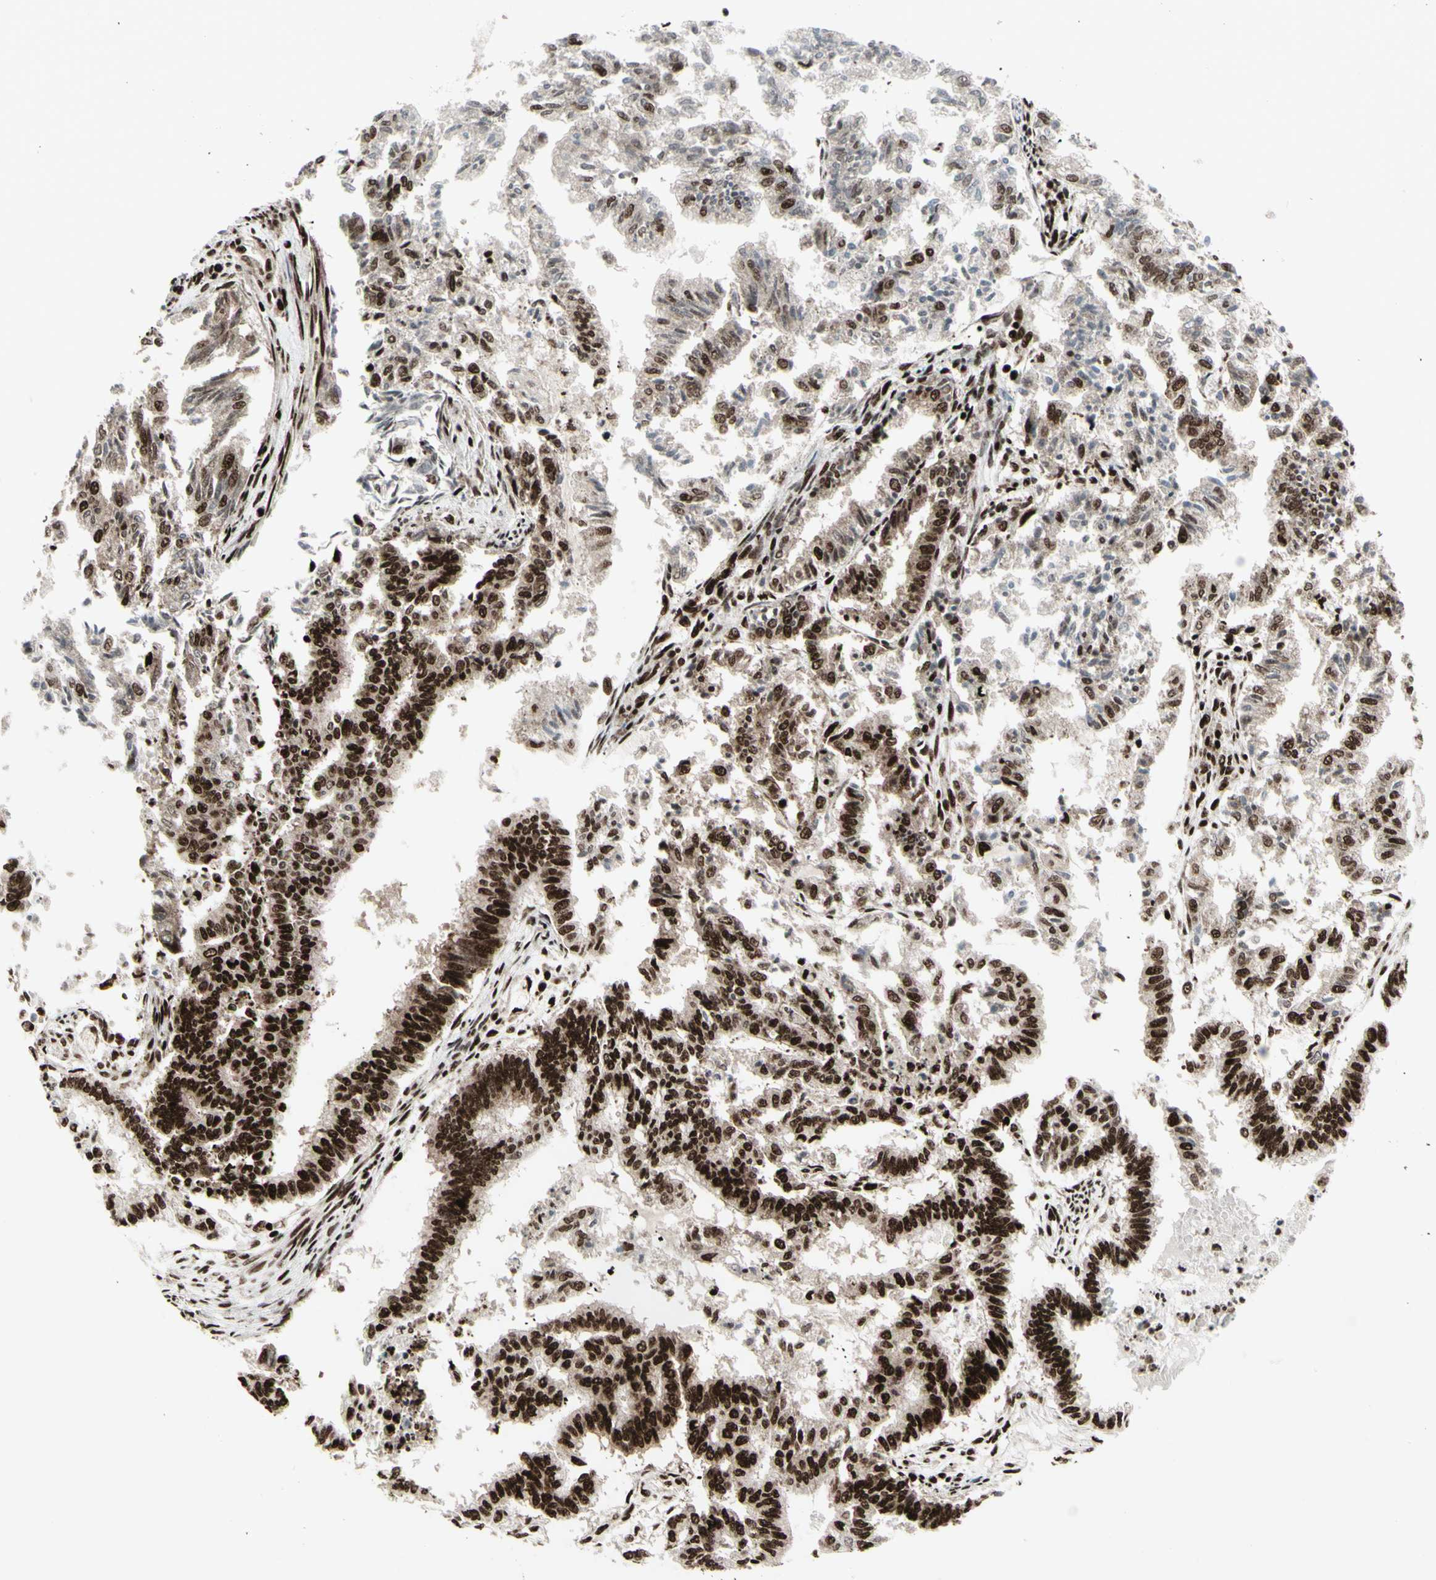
{"staining": {"intensity": "strong", "quantity": "25%-75%", "location": "nuclear"}, "tissue": "endometrial cancer", "cell_type": "Tumor cells", "image_type": "cancer", "snomed": [{"axis": "morphology", "description": "Necrosis, NOS"}, {"axis": "morphology", "description": "Adenocarcinoma, NOS"}, {"axis": "topography", "description": "Endometrium"}], "caption": "DAB (3,3'-diaminobenzidine) immunohistochemical staining of adenocarcinoma (endometrial) reveals strong nuclear protein staining in about 25%-75% of tumor cells.", "gene": "U2AF2", "patient": {"sex": "female", "age": 79}}